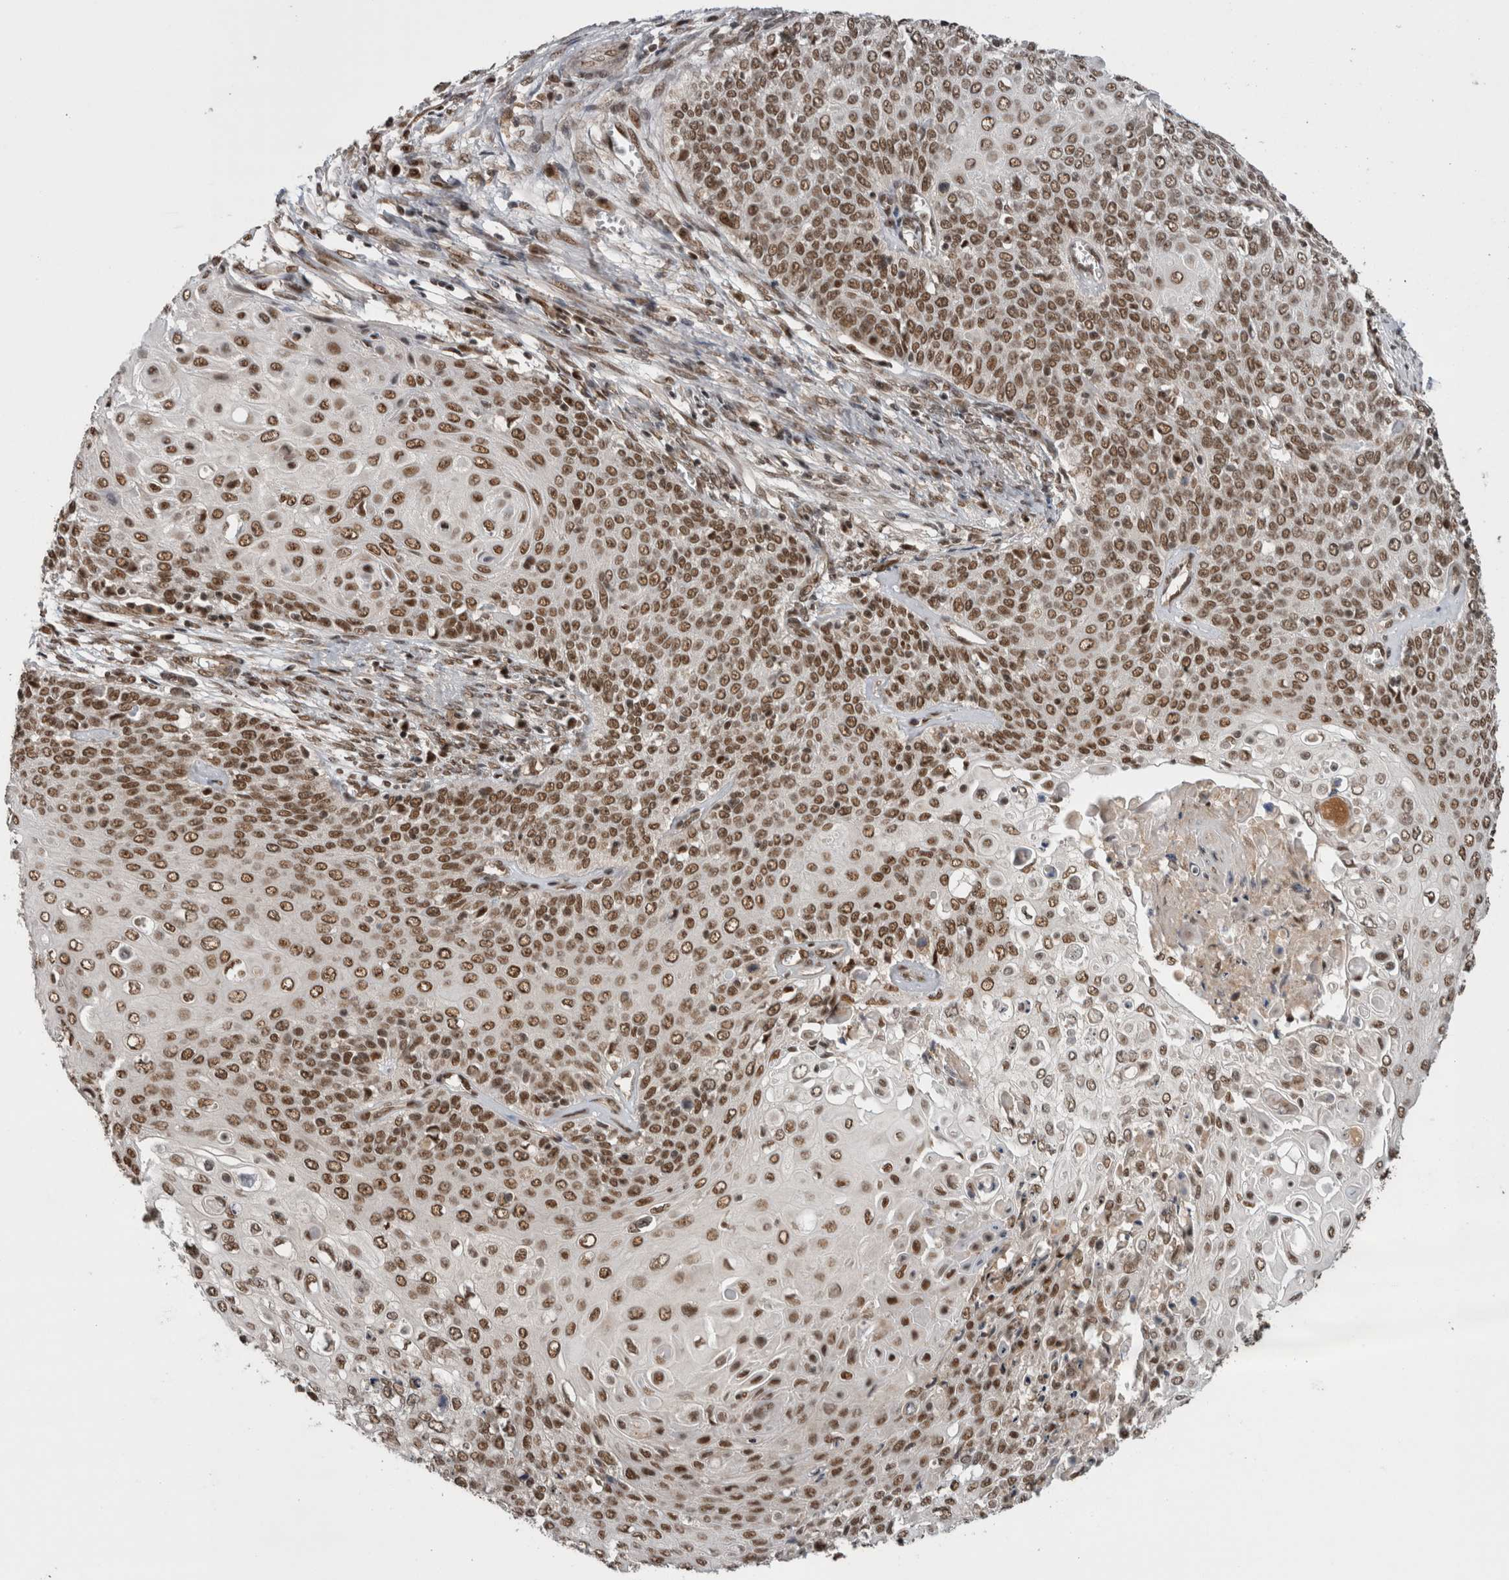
{"staining": {"intensity": "moderate", "quantity": ">75%", "location": "nuclear"}, "tissue": "cervical cancer", "cell_type": "Tumor cells", "image_type": "cancer", "snomed": [{"axis": "morphology", "description": "Squamous cell carcinoma, NOS"}, {"axis": "topography", "description": "Cervix"}], "caption": "A histopathology image showing moderate nuclear positivity in about >75% of tumor cells in cervical squamous cell carcinoma, as visualized by brown immunohistochemical staining.", "gene": "CPSF2", "patient": {"sex": "female", "age": 39}}